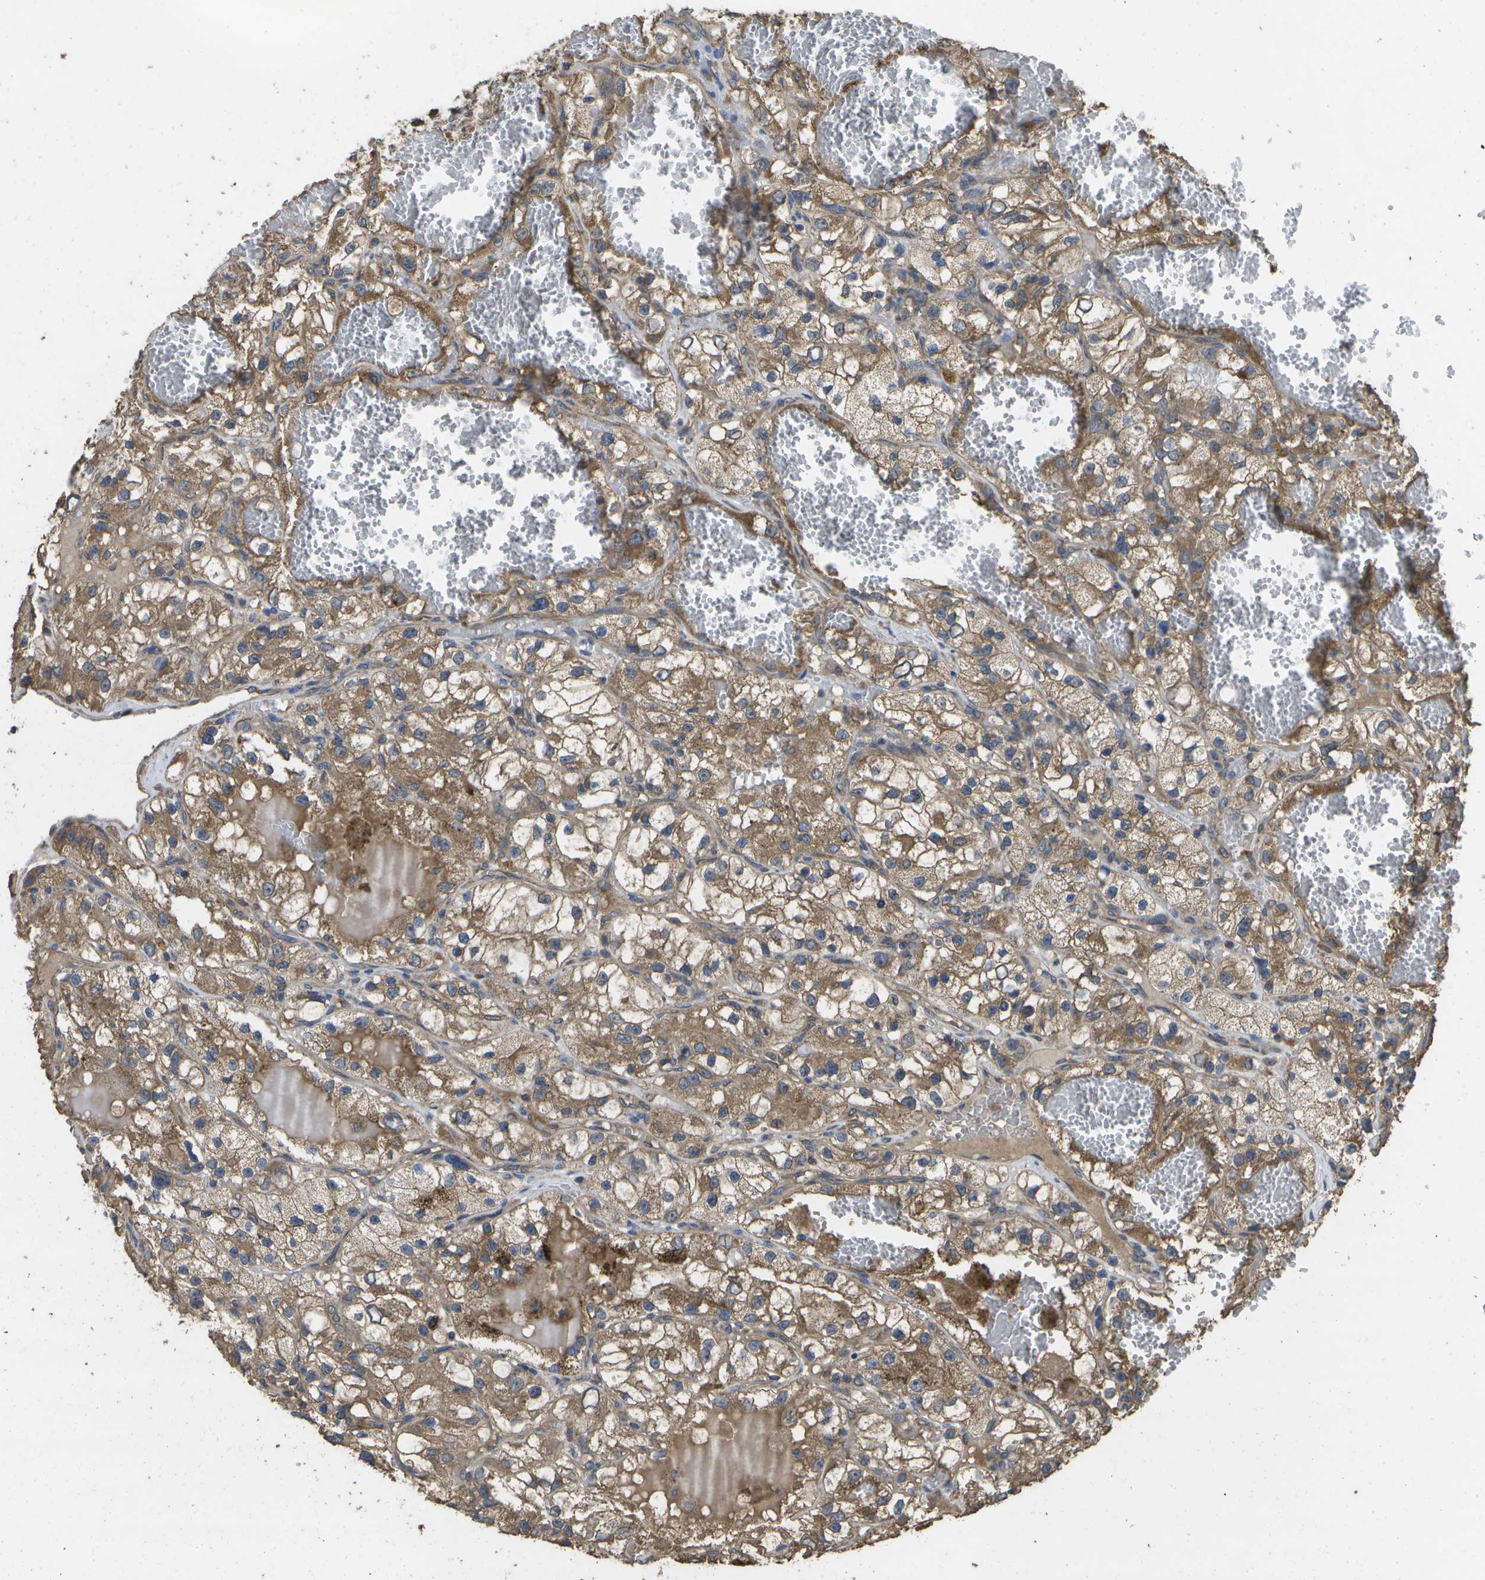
{"staining": {"intensity": "moderate", "quantity": ">75%", "location": "cytoplasmic/membranous"}, "tissue": "renal cancer", "cell_type": "Tumor cells", "image_type": "cancer", "snomed": [{"axis": "morphology", "description": "Adenocarcinoma, NOS"}, {"axis": "topography", "description": "Kidney"}], "caption": "IHC micrograph of human adenocarcinoma (renal) stained for a protein (brown), which displays medium levels of moderate cytoplasmic/membranous staining in approximately >75% of tumor cells.", "gene": "SACS", "patient": {"sex": "female", "age": 57}}